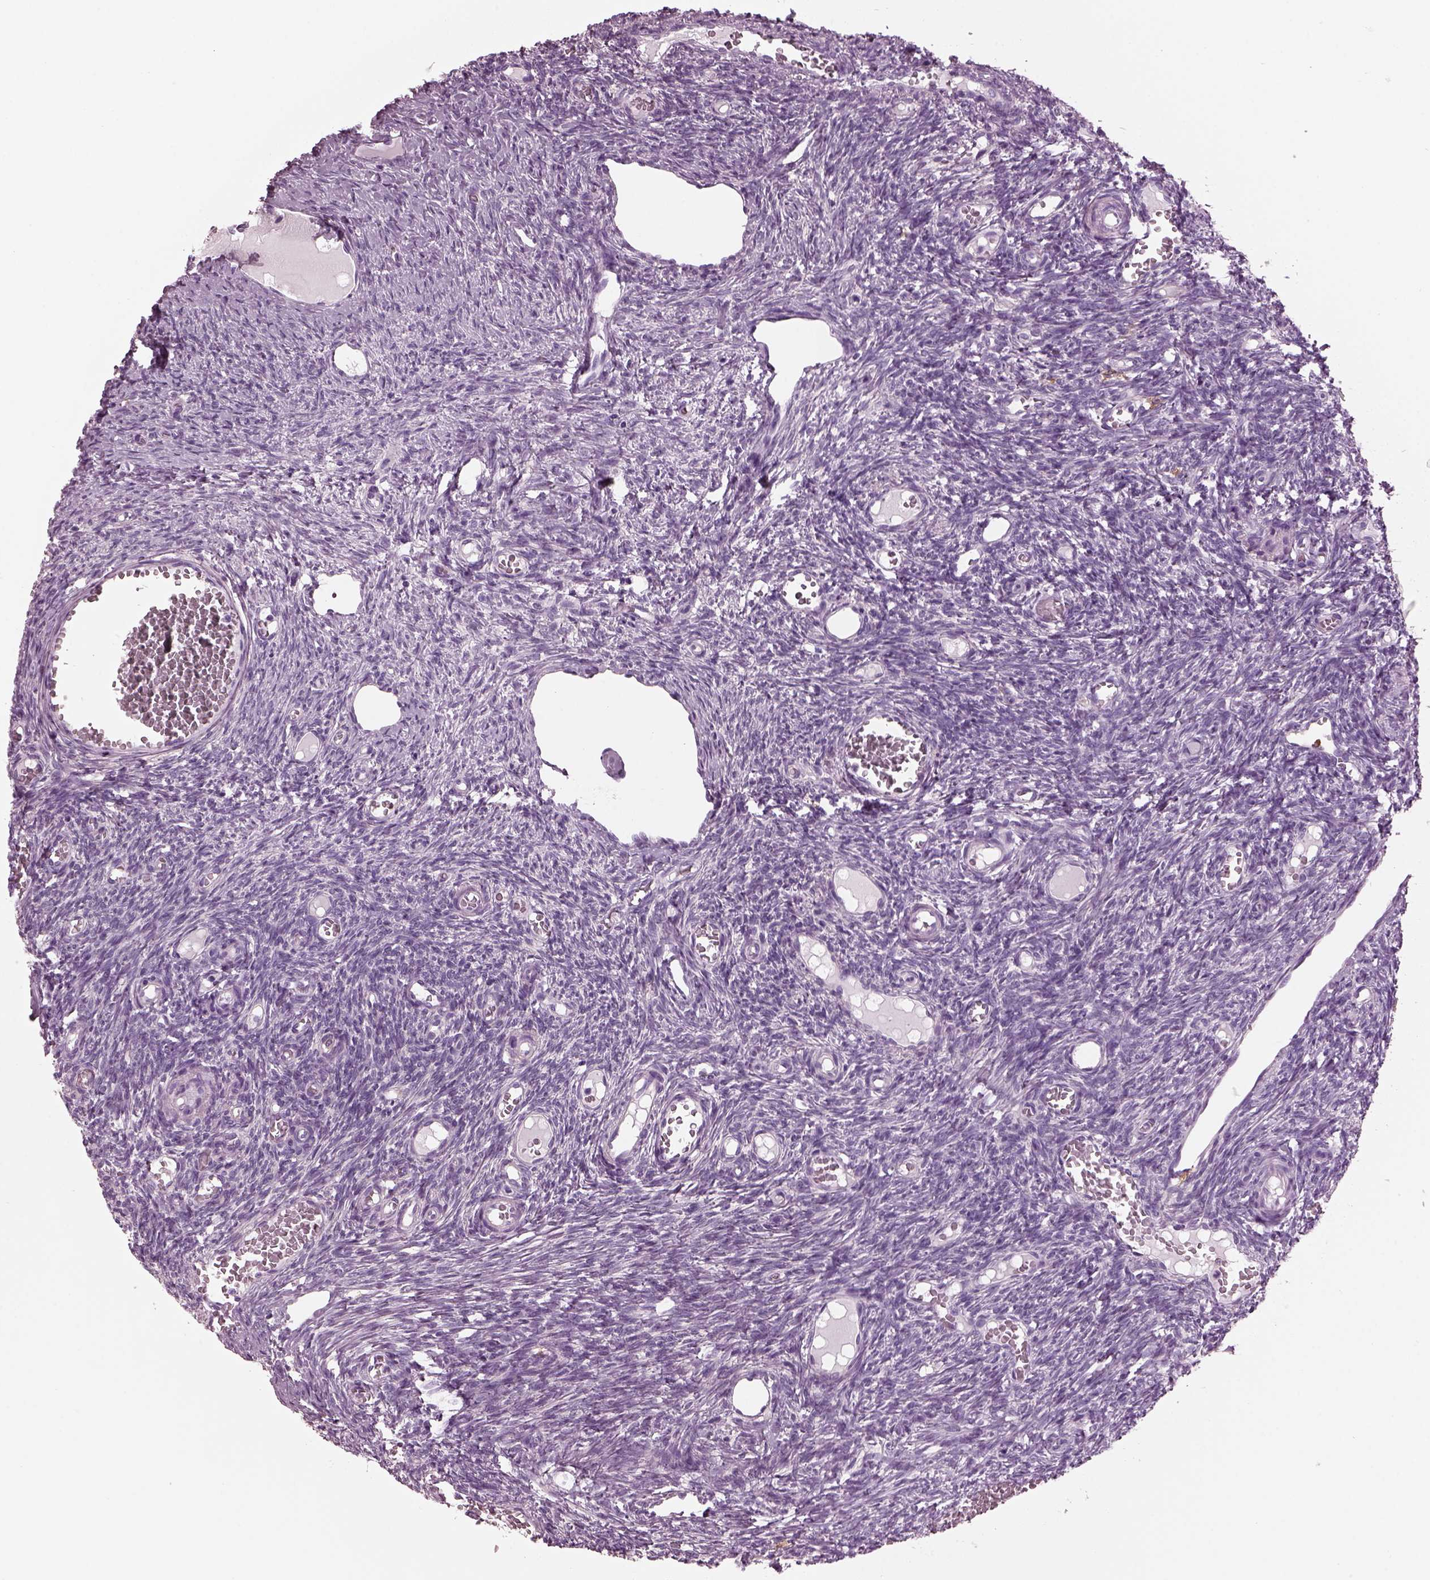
{"staining": {"intensity": "negative", "quantity": "none", "location": "none"}, "tissue": "ovary", "cell_type": "Follicle cells", "image_type": "normal", "snomed": [{"axis": "morphology", "description": "Normal tissue, NOS"}, {"axis": "topography", "description": "Ovary"}], "caption": "High power microscopy micrograph of an immunohistochemistry histopathology image of benign ovary, revealing no significant expression in follicle cells. (DAB (3,3'-diaminobenzidine) immunohistochemistry, high magnification).", "gene": "SHTN1", "patient": {"sex": "female", "age": 39}}